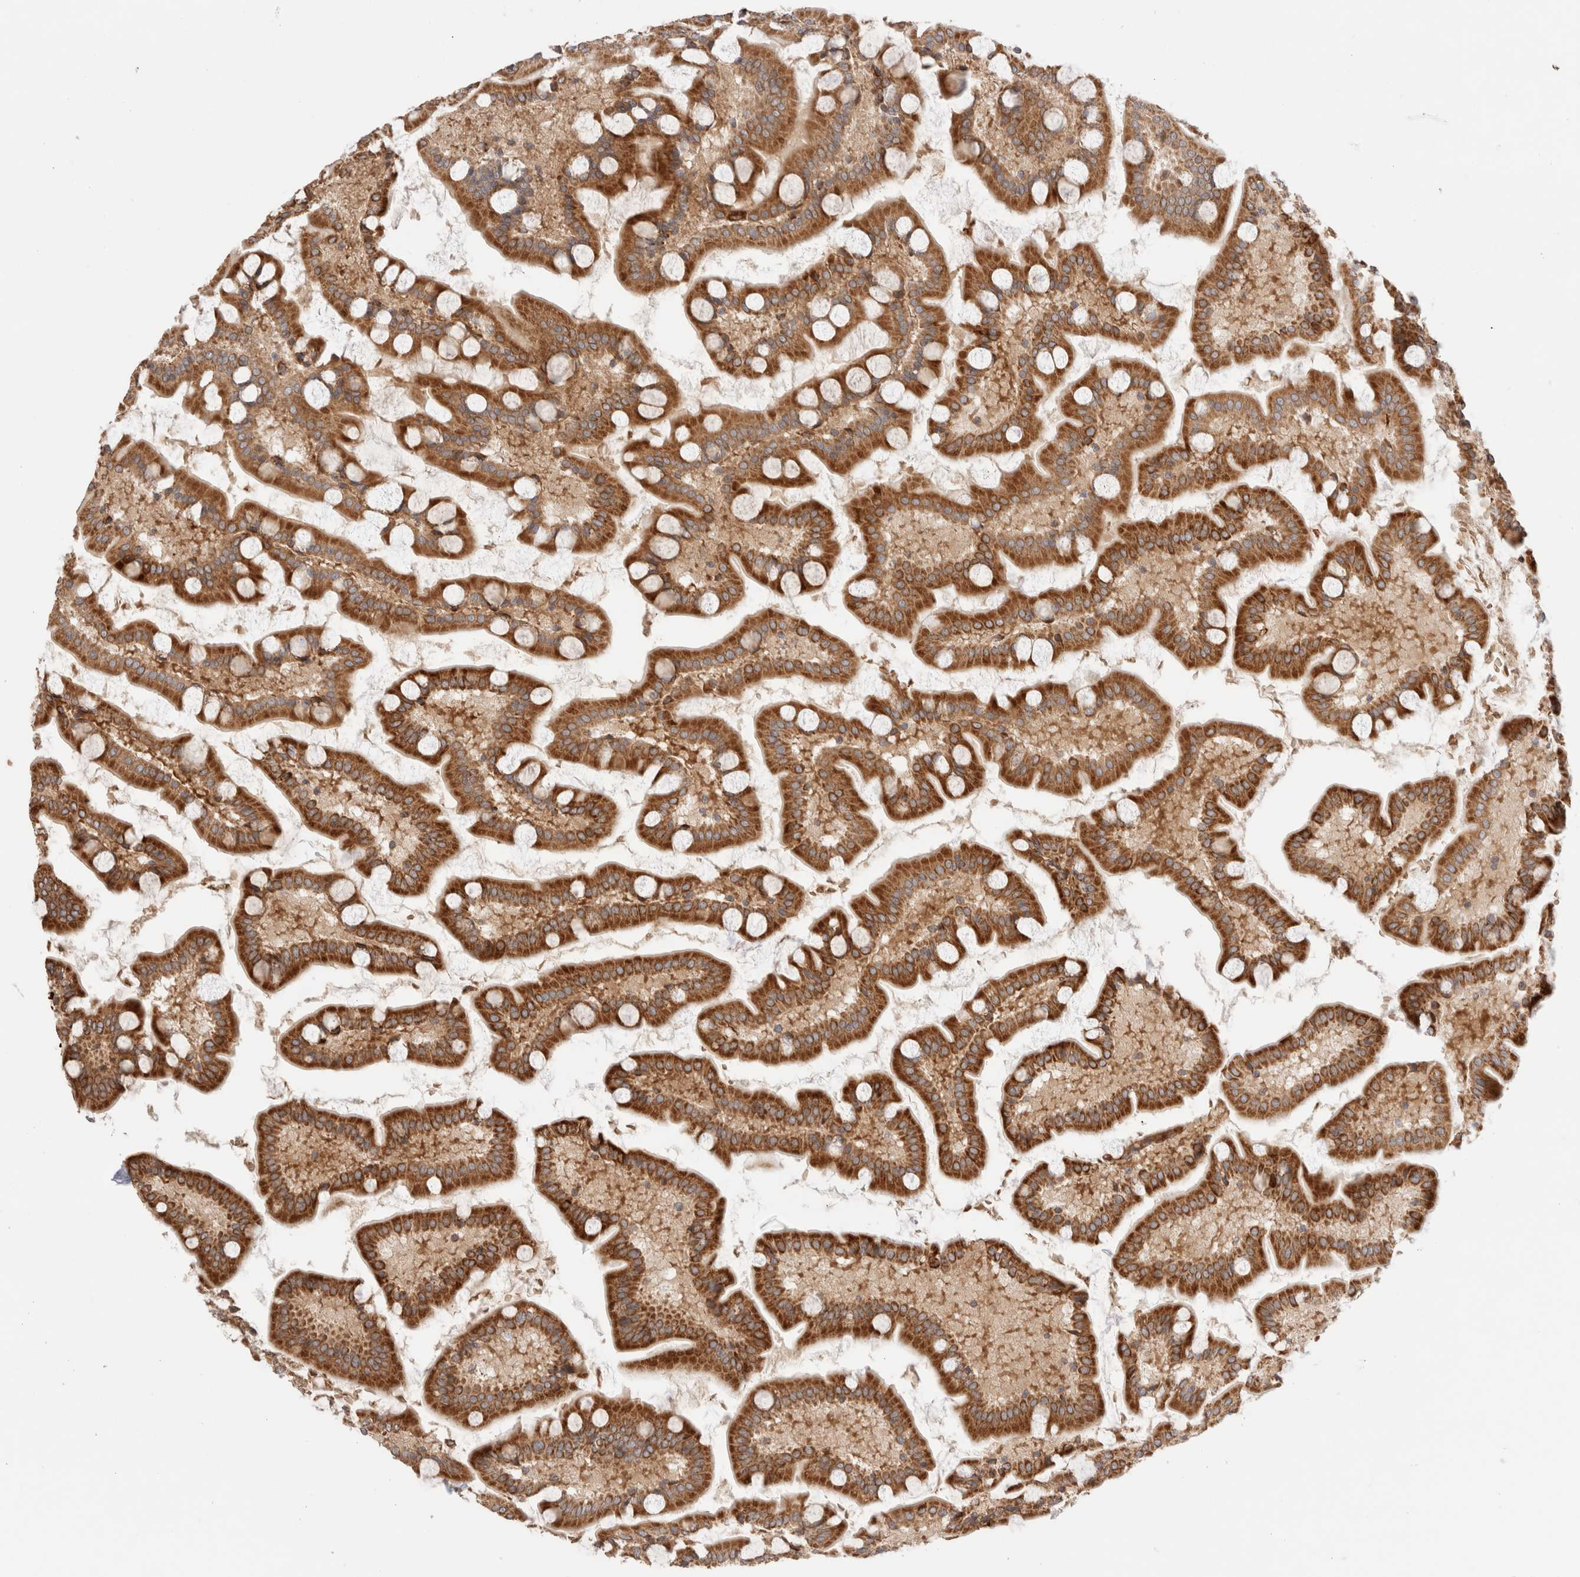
{"staining": {"intensity": "strong", "quantity": ">75%", "location": "cytoplasmic/membranous"}, "tissue": "small intestine", "cell_type": "Glandular cells", "image_type": "normal", "snomed": [{"axis": "morphology", "description": "Normal tissue, NOS"}, {"axis": "topography", "description": "Small intestine"}], "caption": "Immunohistochemistry (IHC) (DAB (3,3'-diaminobenzidine)) staining of benign small intestine displays strong cytoplasmic/membranous protein positivity in approximately >75% of glandular cells. Ihc stains the protein in brown and the nuclei are stained blue.", "gene": "UTS2B", "patient": {"sex": "male", "age": 41}}